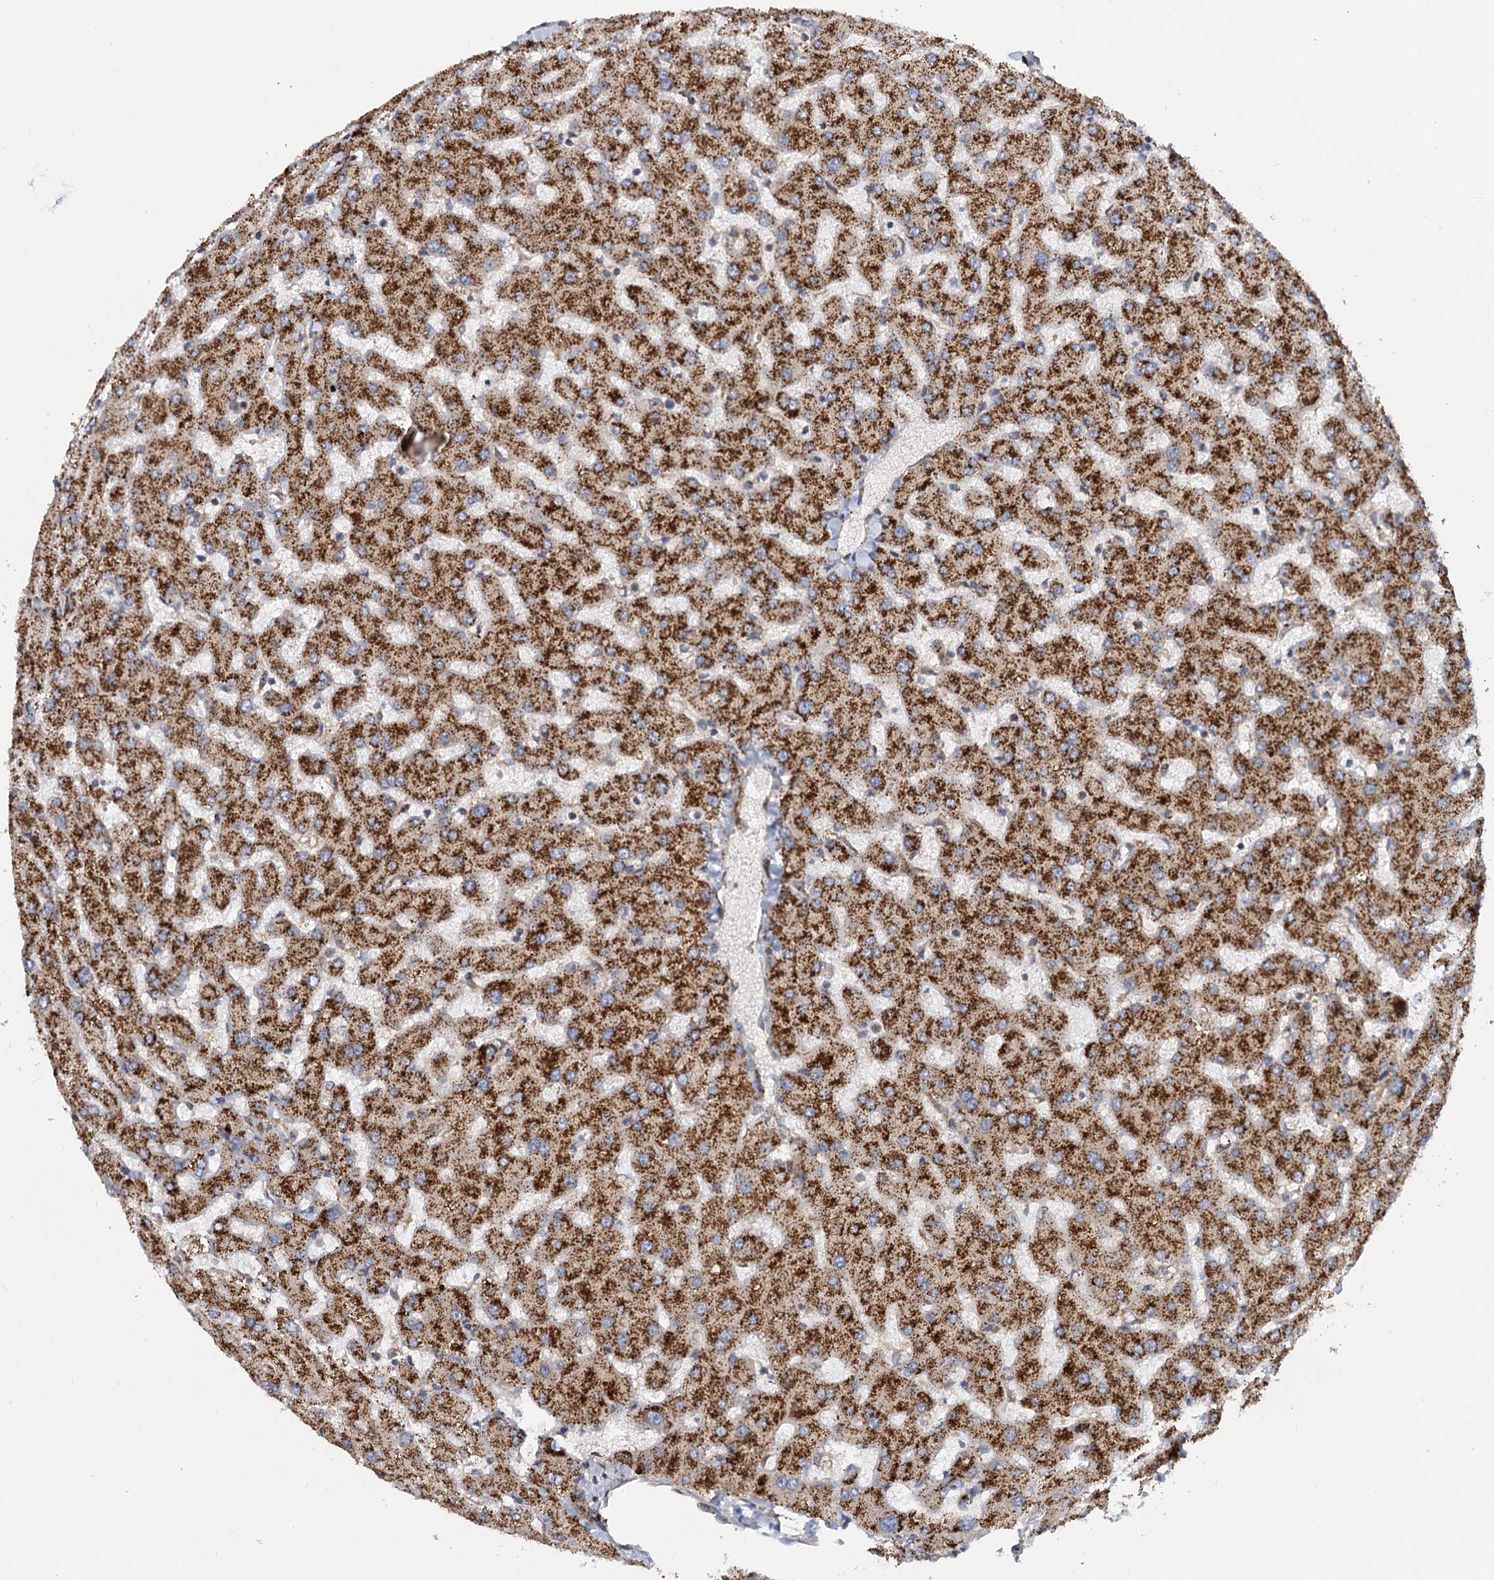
{"staining": {"intensity": "moderate", "quantity": "25%-75%", "location": "cytoplasmic/membranous"}, "tissue": "liver", "cell_type": "Cholangiocytes", "image_type": "normal", "snomed": [{"axis": "morphology", "description": "Normal tissue, NOS"}, {"axis": "topography", "description": "Liver"}], "caption": "Protein expression analysis of unremarkable human liver reveals moderate cytoplasmic/membranous staining in approximately 25%-75% of cholangiocytes. The protein is stained brown, and the nuclei are stained in blue (DAB IHC with brightfield microscopy, high magnification).", "gene": "SUPT20H", "patient": {"sex": "female", "age": 63}}